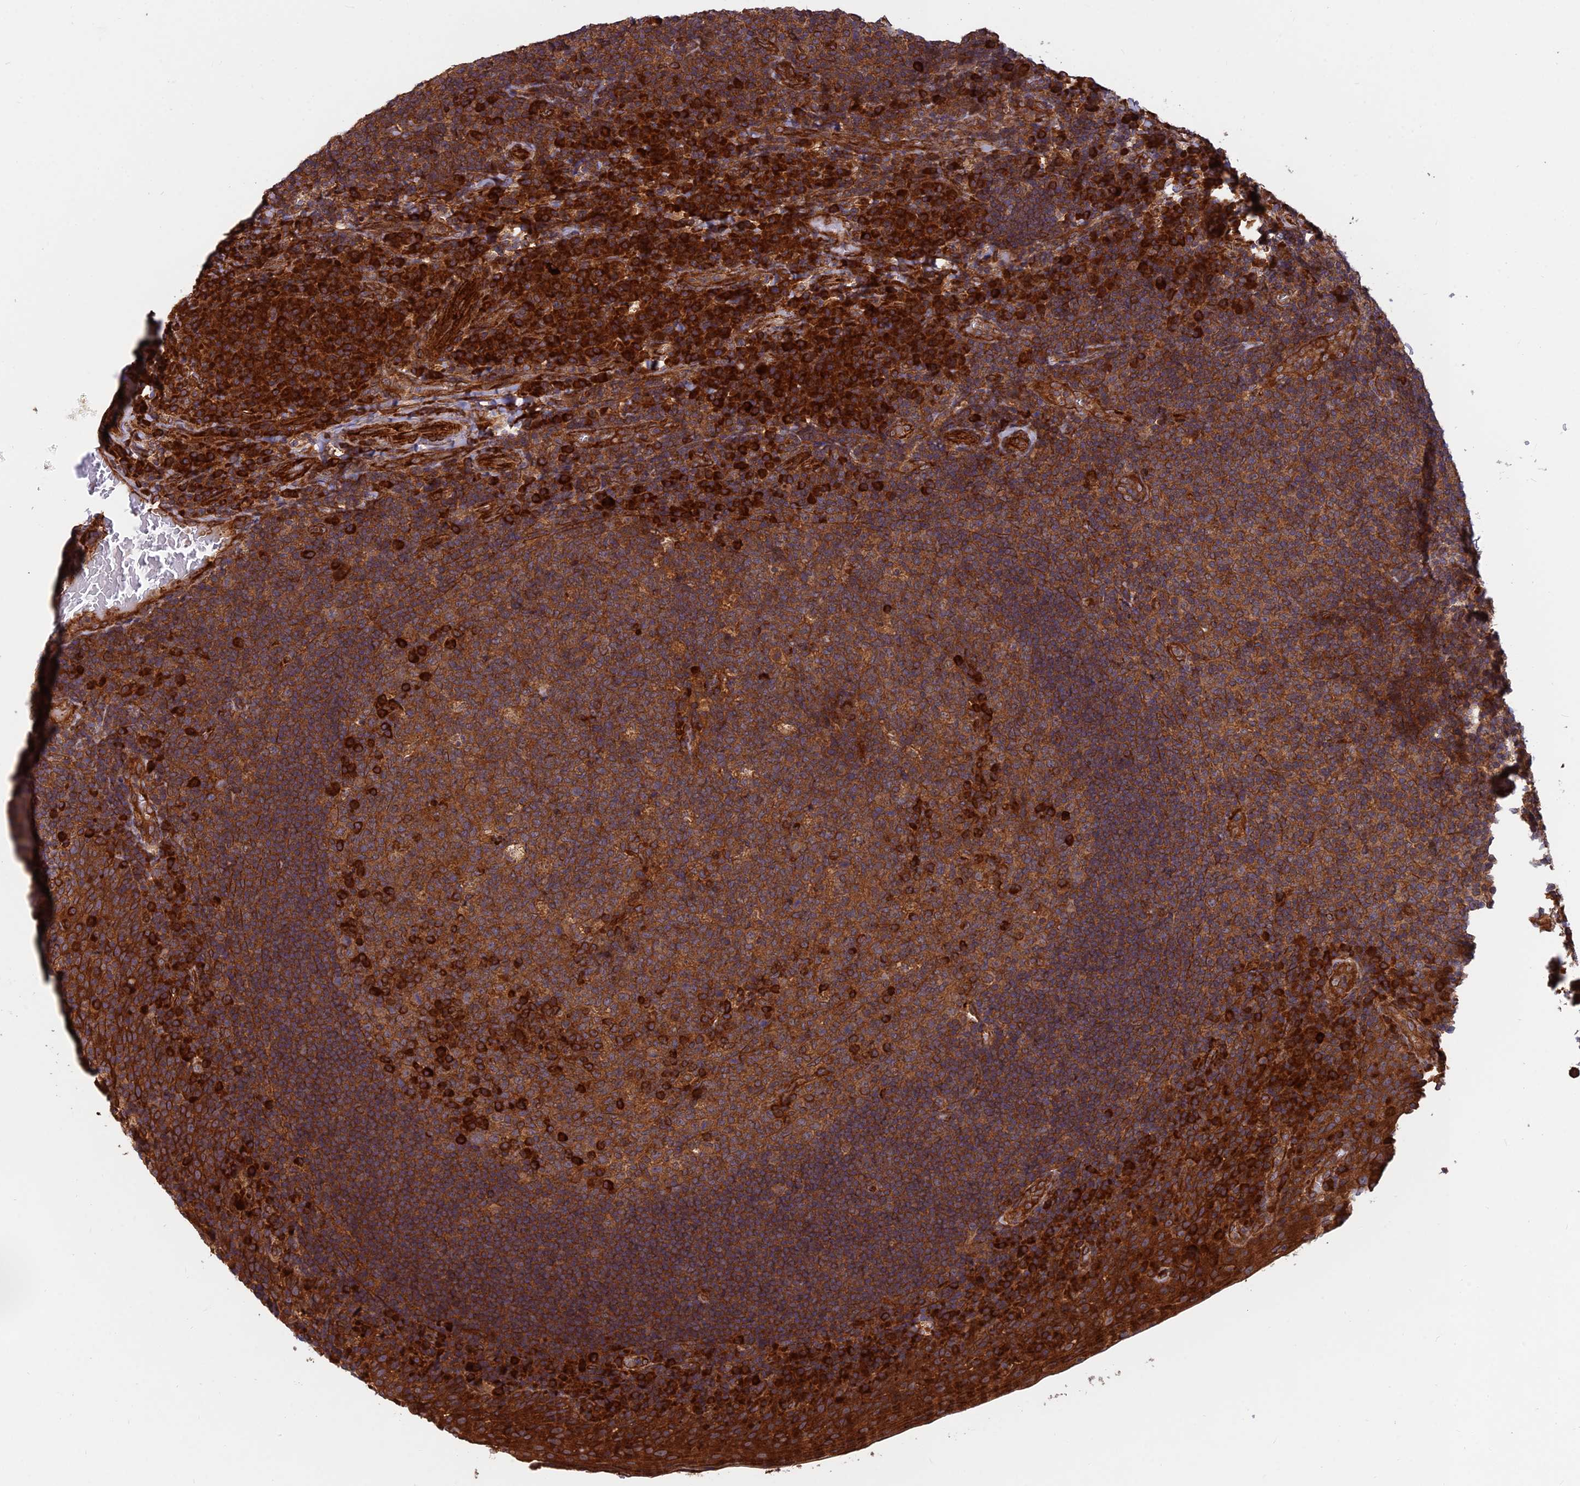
{"staining": {"intensity": "strong", "quantity": "25%-75%", "location": "cytoplasmic/membranous"}, "tissue": "tonsil", "cell_type": "Germinal center cells", "image_type": "normal", "snomed": [{"axis": "morphology", "description": "Normal tissue, NOS"}, {"axis": "topography", "description": "Tonsil"}], "caption": "Tonsil stained with a brown dye reveals strong cytoplasmic/membranous positive expression in approximately 25%-75% of germinal center cells.", "gene": "RELCH", "patient": {"sex": "male", "age": 17}}